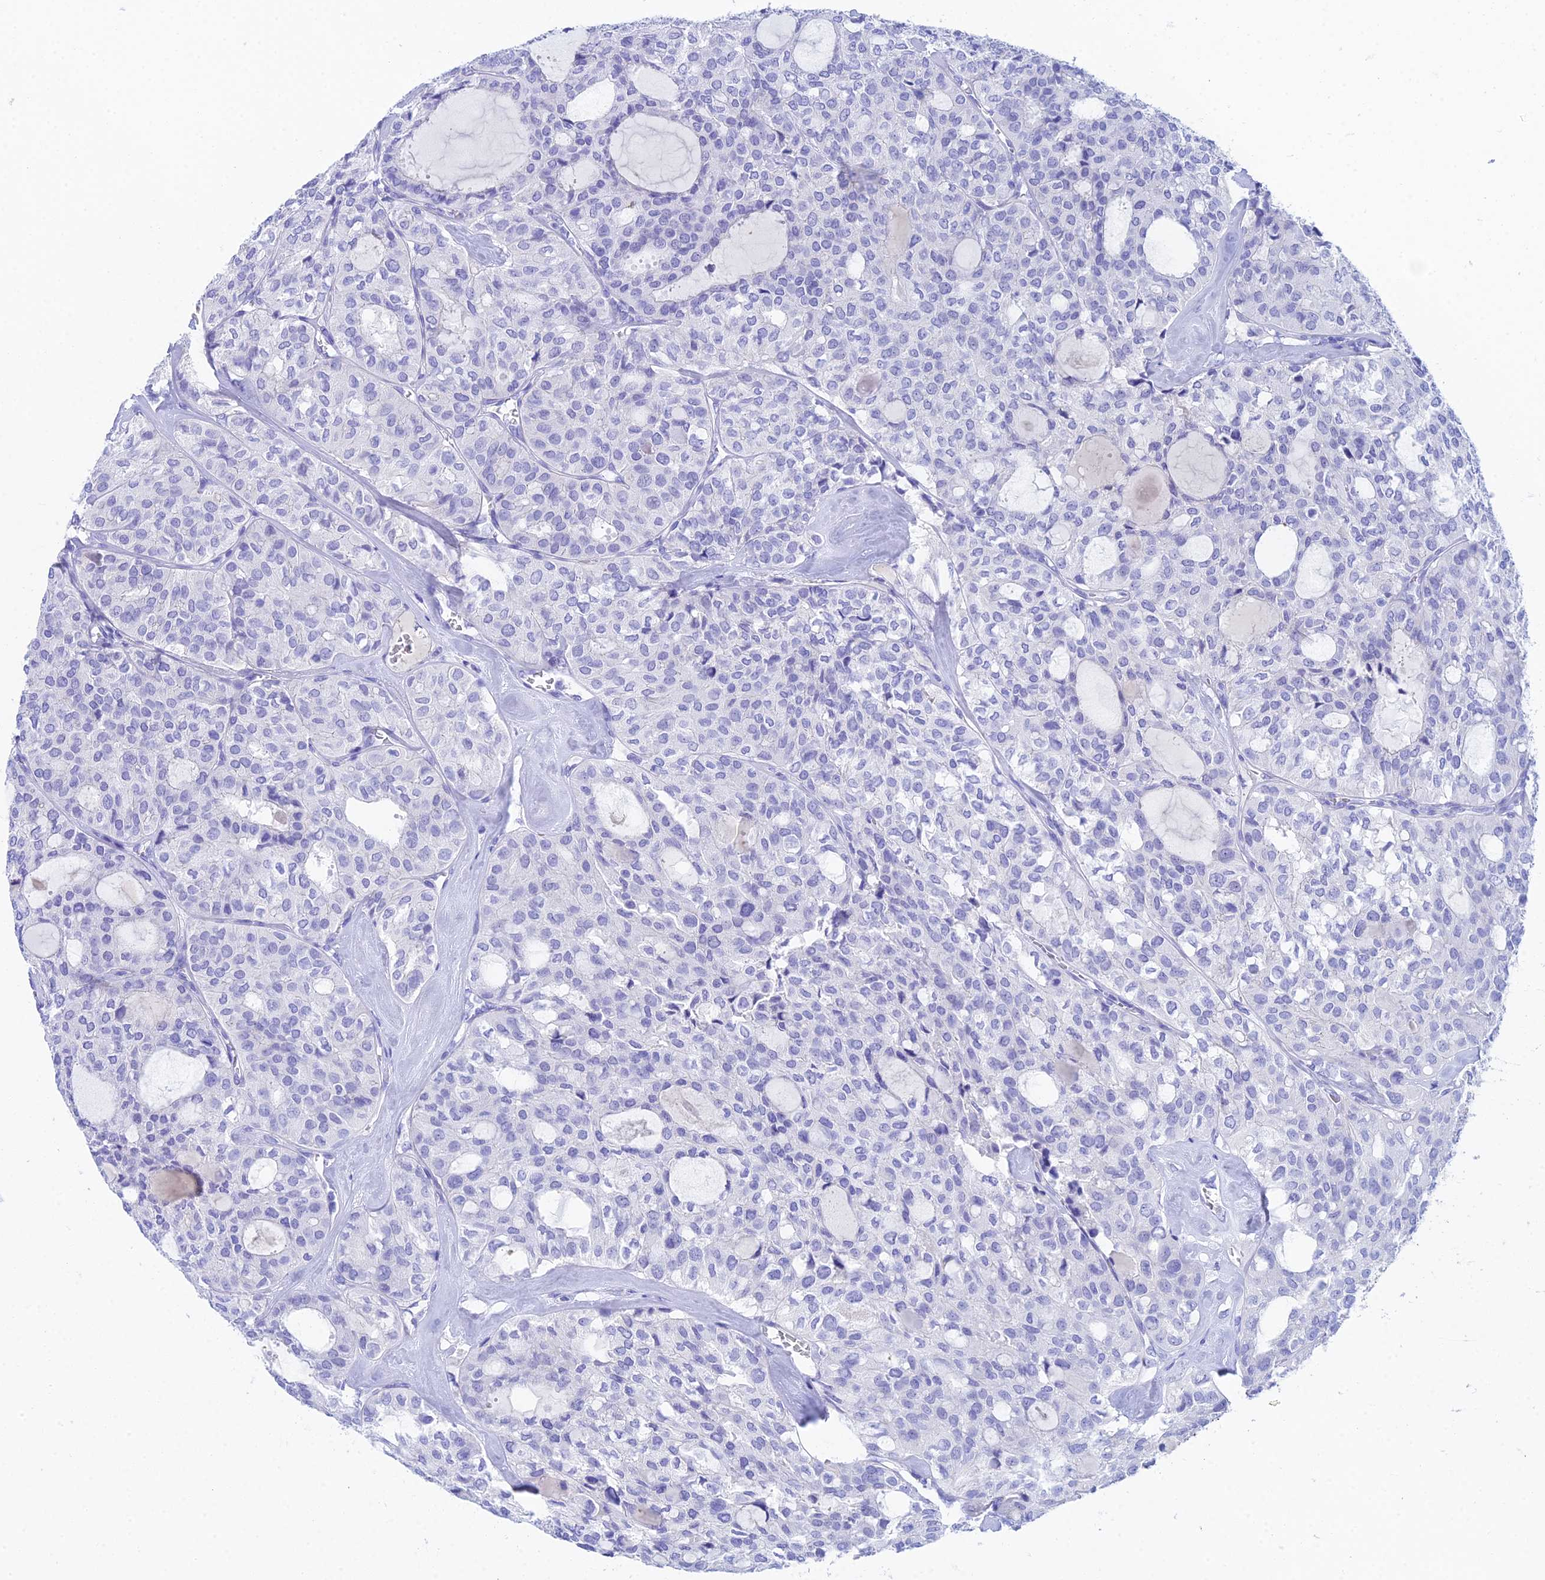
{"staining": {"intensity": "negative", "quantity": "none", "location": "none"}, "tissue": "thyroid cancer", "cell_type": "Tumor cells", "image_type": "cancer", "snomed": [{"axis": "morphology", "description": "Follicular adenoma carcinoma, NOS"}, {"axis": "topography", "description": "Thyroid gland"}], "caption": "Immunohistochemical staining of thyroid cancer reveals no significant staining in tumor cells. (Brightfield microscopy of DAB immunohistochemistry at high magnification).", "gene": "REG1A", "patient": {"sex": "male", "age": 75}}